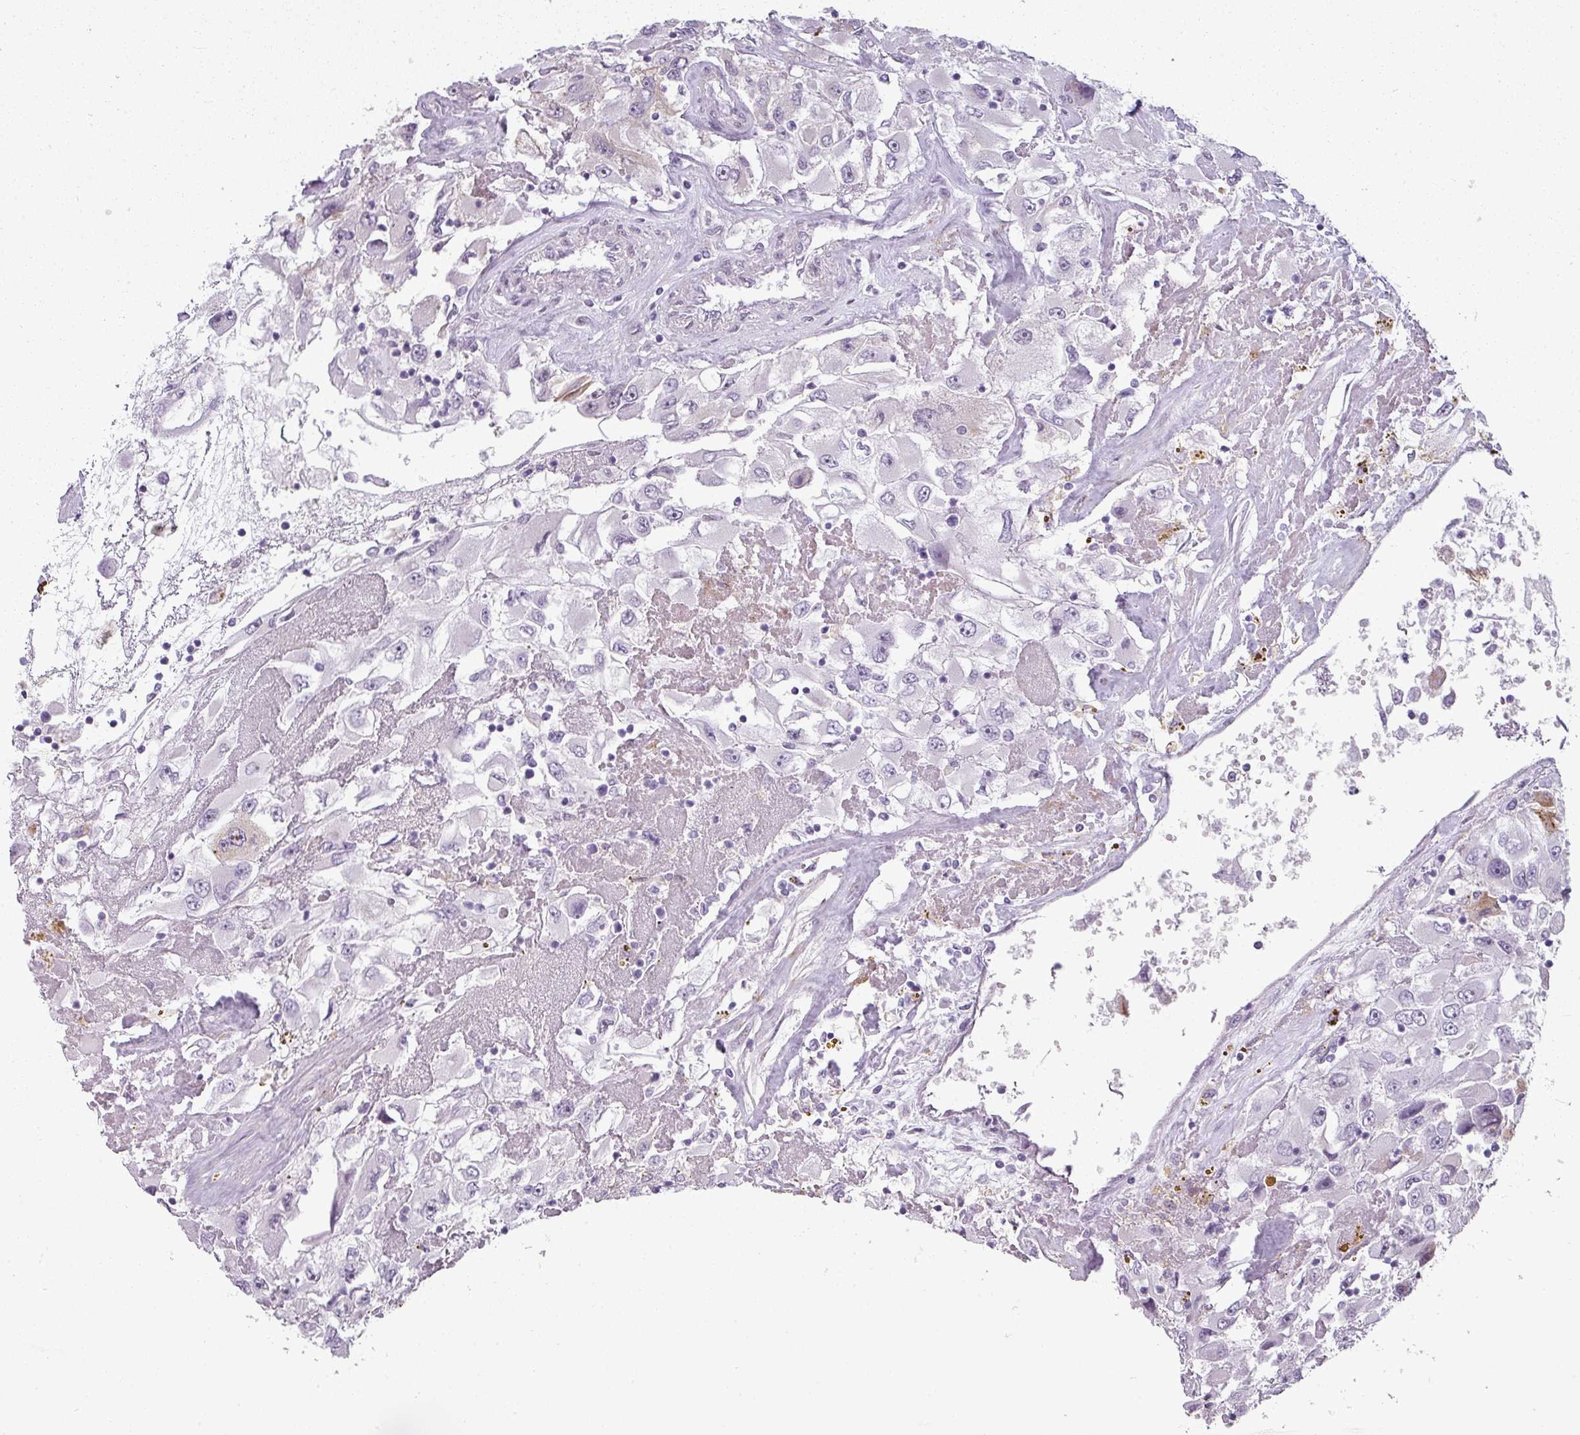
{"staining": {"intensity": "negative", "quantity": "none", "location": "none"}, "tissue": "renal cancer", "cell_type": "Tumor cells", "image_type": "cancer", "snomed": [{"axis": "morphology", "description": "Adenocarcinoma, NOS"}, {"axis": "topography", "description": "Kidney"}], "caption": "High power microscopy micrograph of an immunohistochemistry (IHC) micrograph of renal cancer (adenocarcinoma), revealing no significant positivity in tumor cells. The staining is performed using DAB brown chromogen with nuclei counter-stained in using hematoxylin.", "gene": "CHRDL1", "patient": {"sex": "female", "age": 52}}